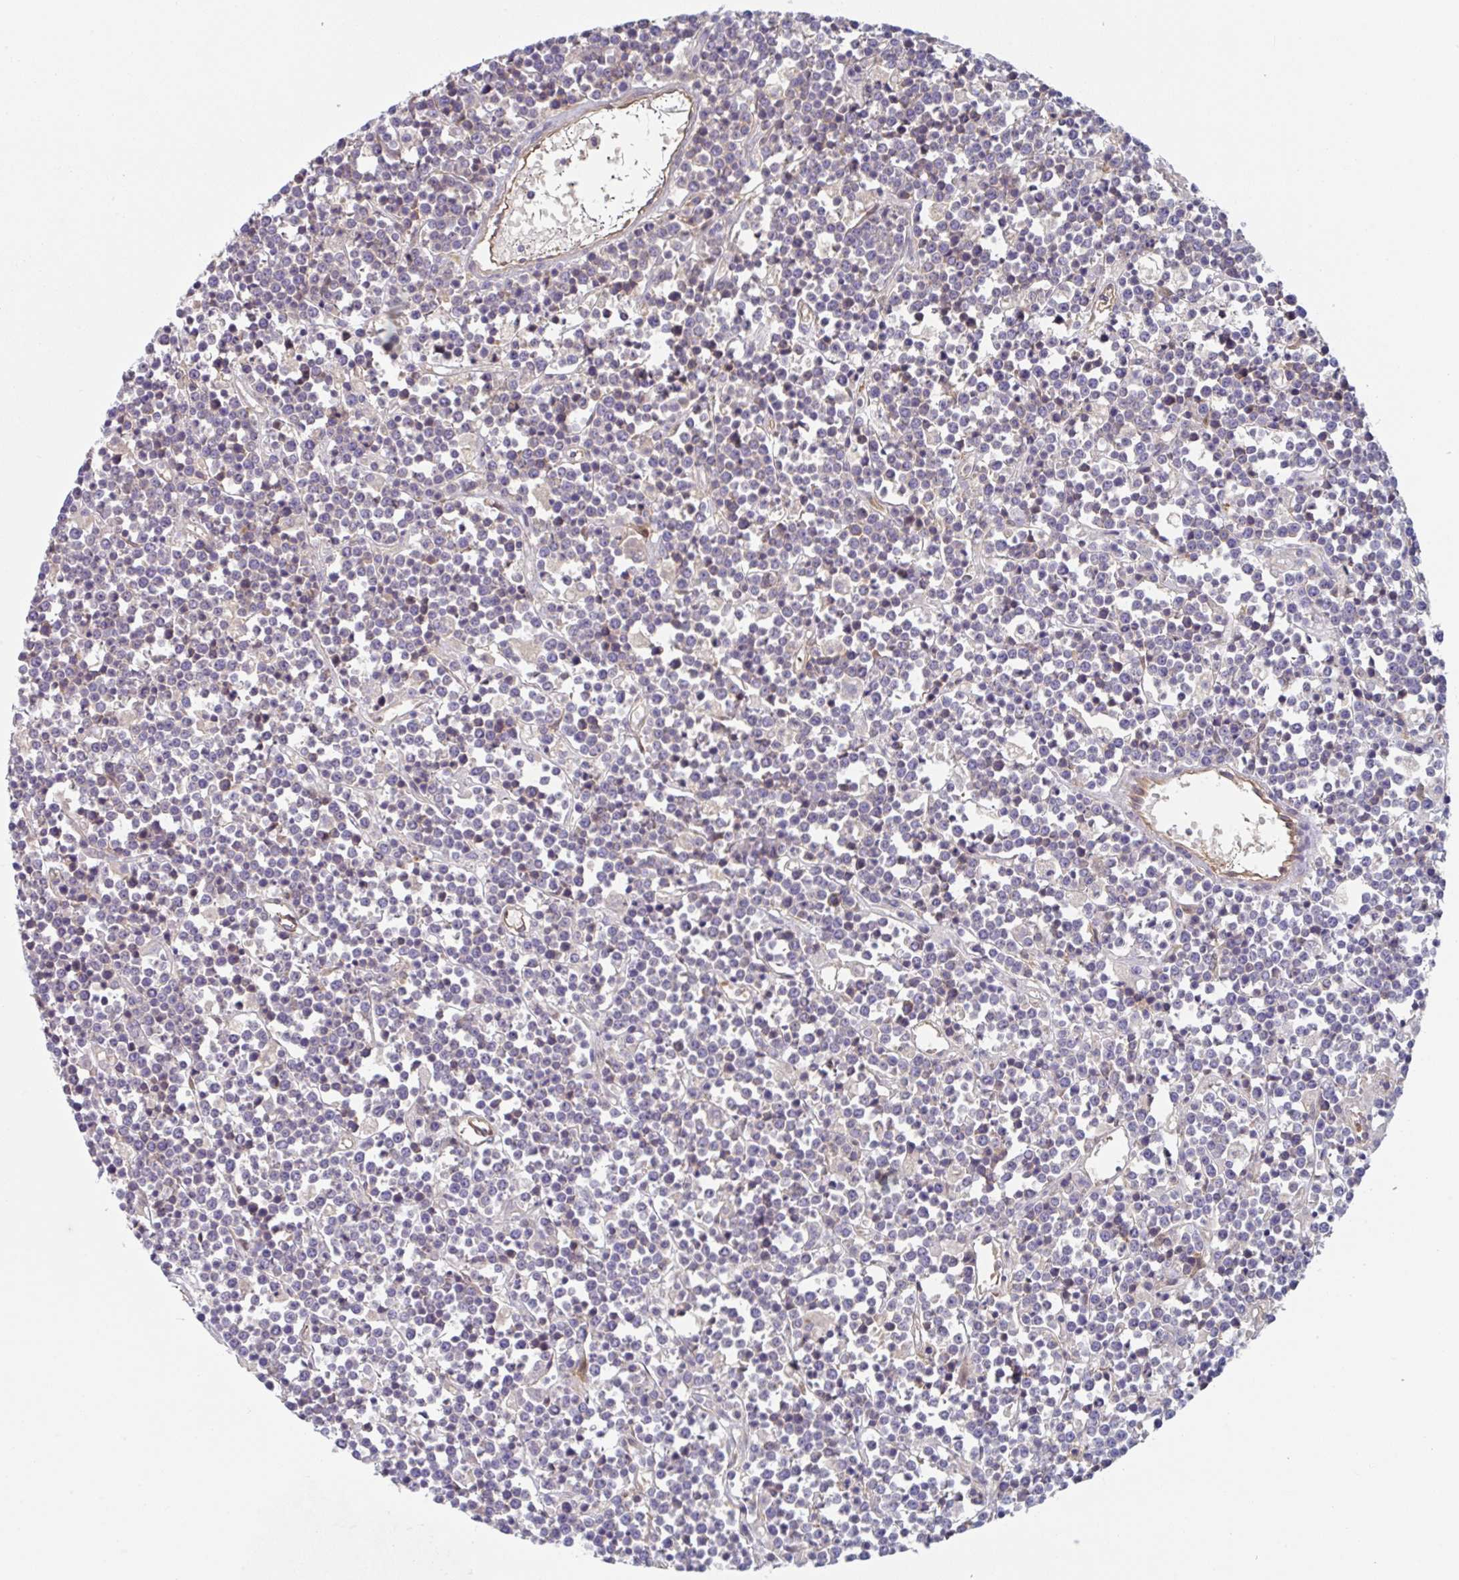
{"staining": {"intensity": "negative", "quantity": "none", "location": "none"}, "tissue": "lymphoma", "cell_type": "Tumor cells", "image_type": "cancer", "snomed": [{"axis": "morphology", "description": "Malignant lymphoma, non-Hodgkin's type, High grade"}, {"axis": "topography", "description": "Ovary"}], "caption": "Malignant lymphoma, non-Hodgkin's type (high-grade) was stained to show a protein in brown. There is no significant expression in tumor cells.", "gene": "AMPD2", "patient": {"sex": "female", "age": 56}}